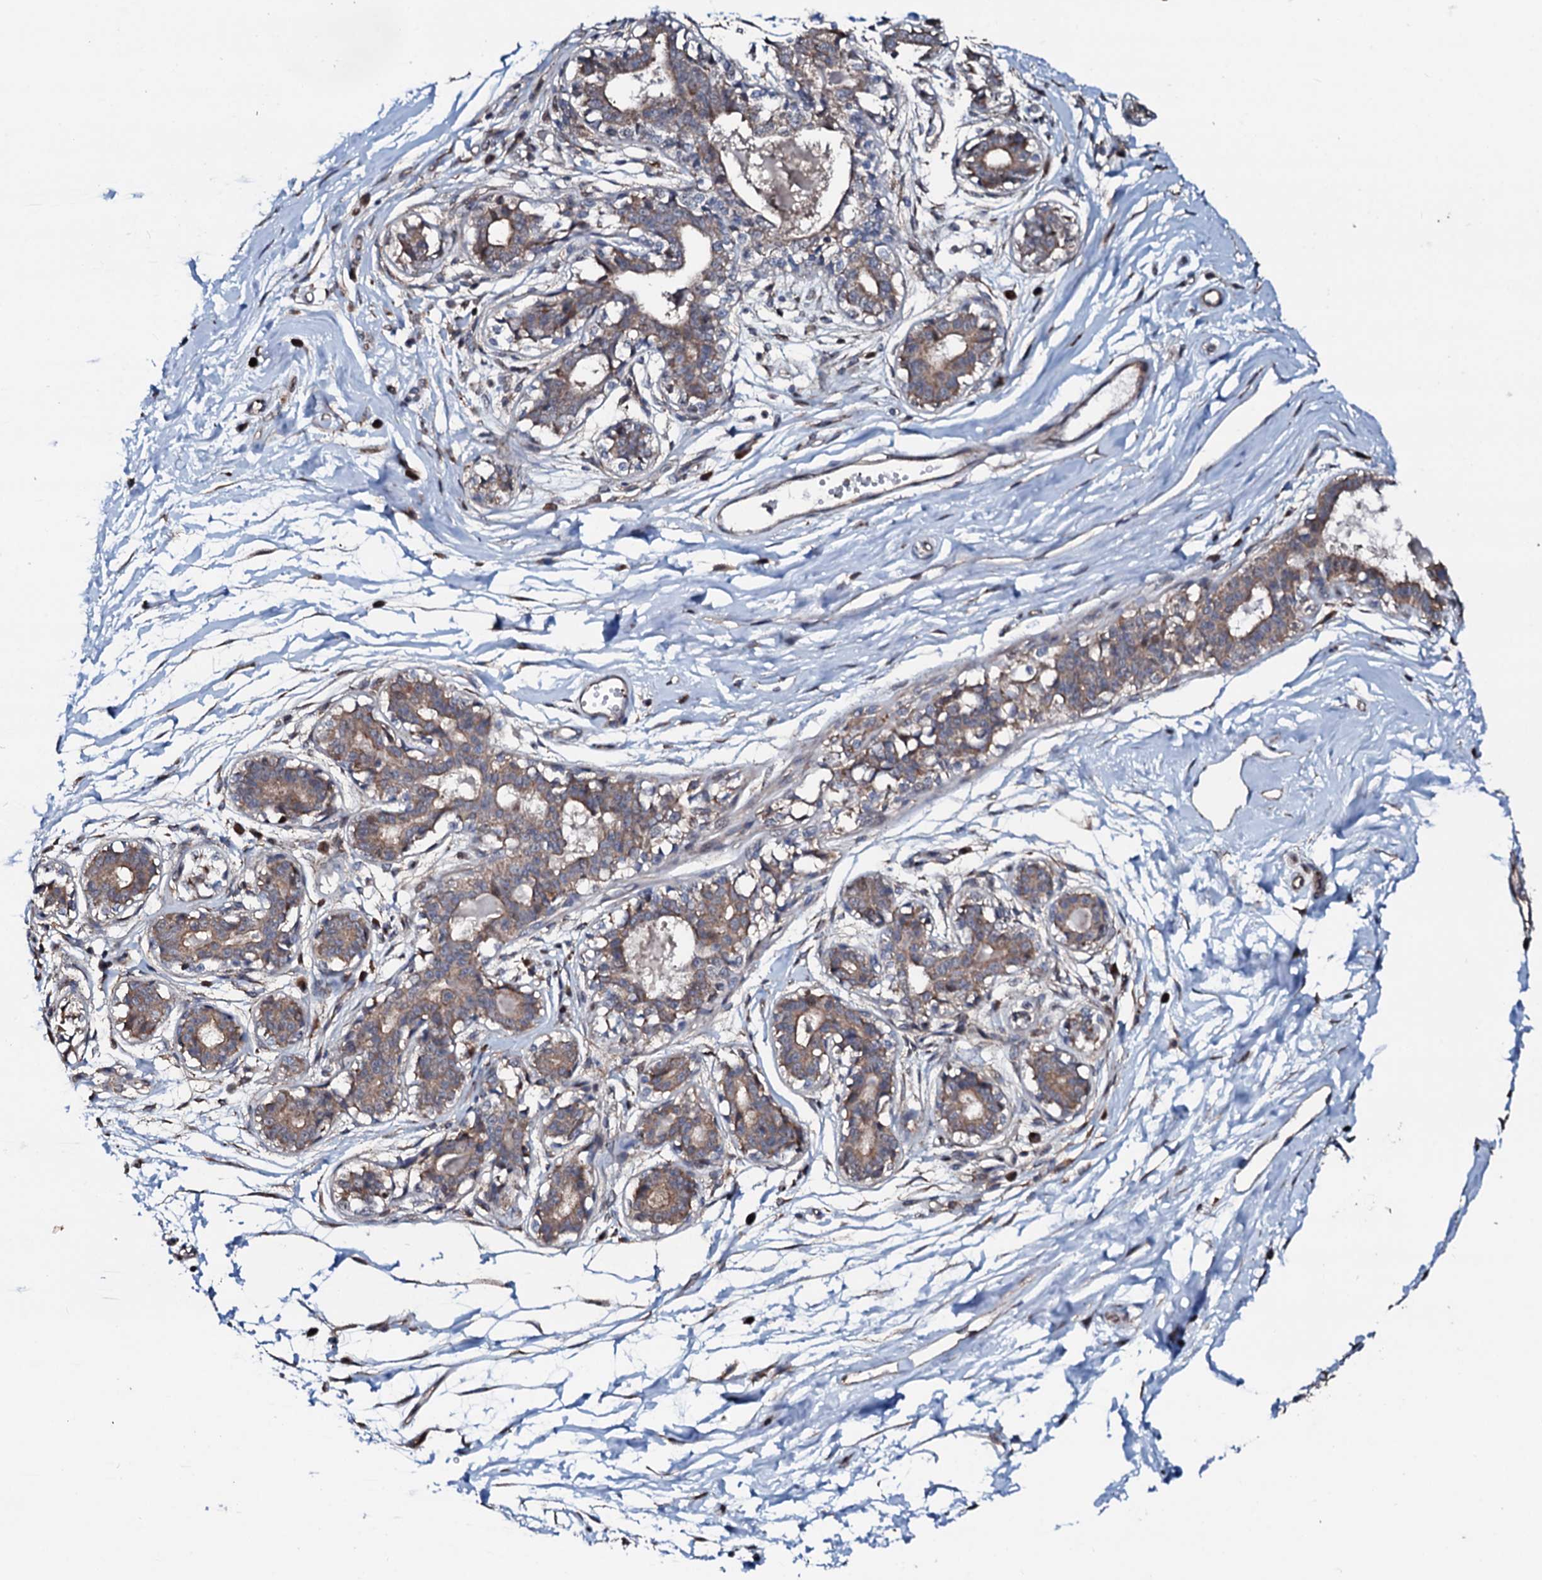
{"staining": {"intensity": "weak", "quantity": ">75%", "location": "cytoplasmic/membranous"}, "tissue": "breast", "cell_type": "Adipocytes", "image_type": "normal", "snomed": [{"axis": "morphology", "description": "Normal tissue, NOS"}, {"axis": "topography", "description": "Breast"}], "caption": "Weak cytoplasmic/membranous staining is present in about >75% of adipocytes in unremarkable breast.", "gene": "ENSG00000256591", "patient": {"sex": "female", "age": 45}}